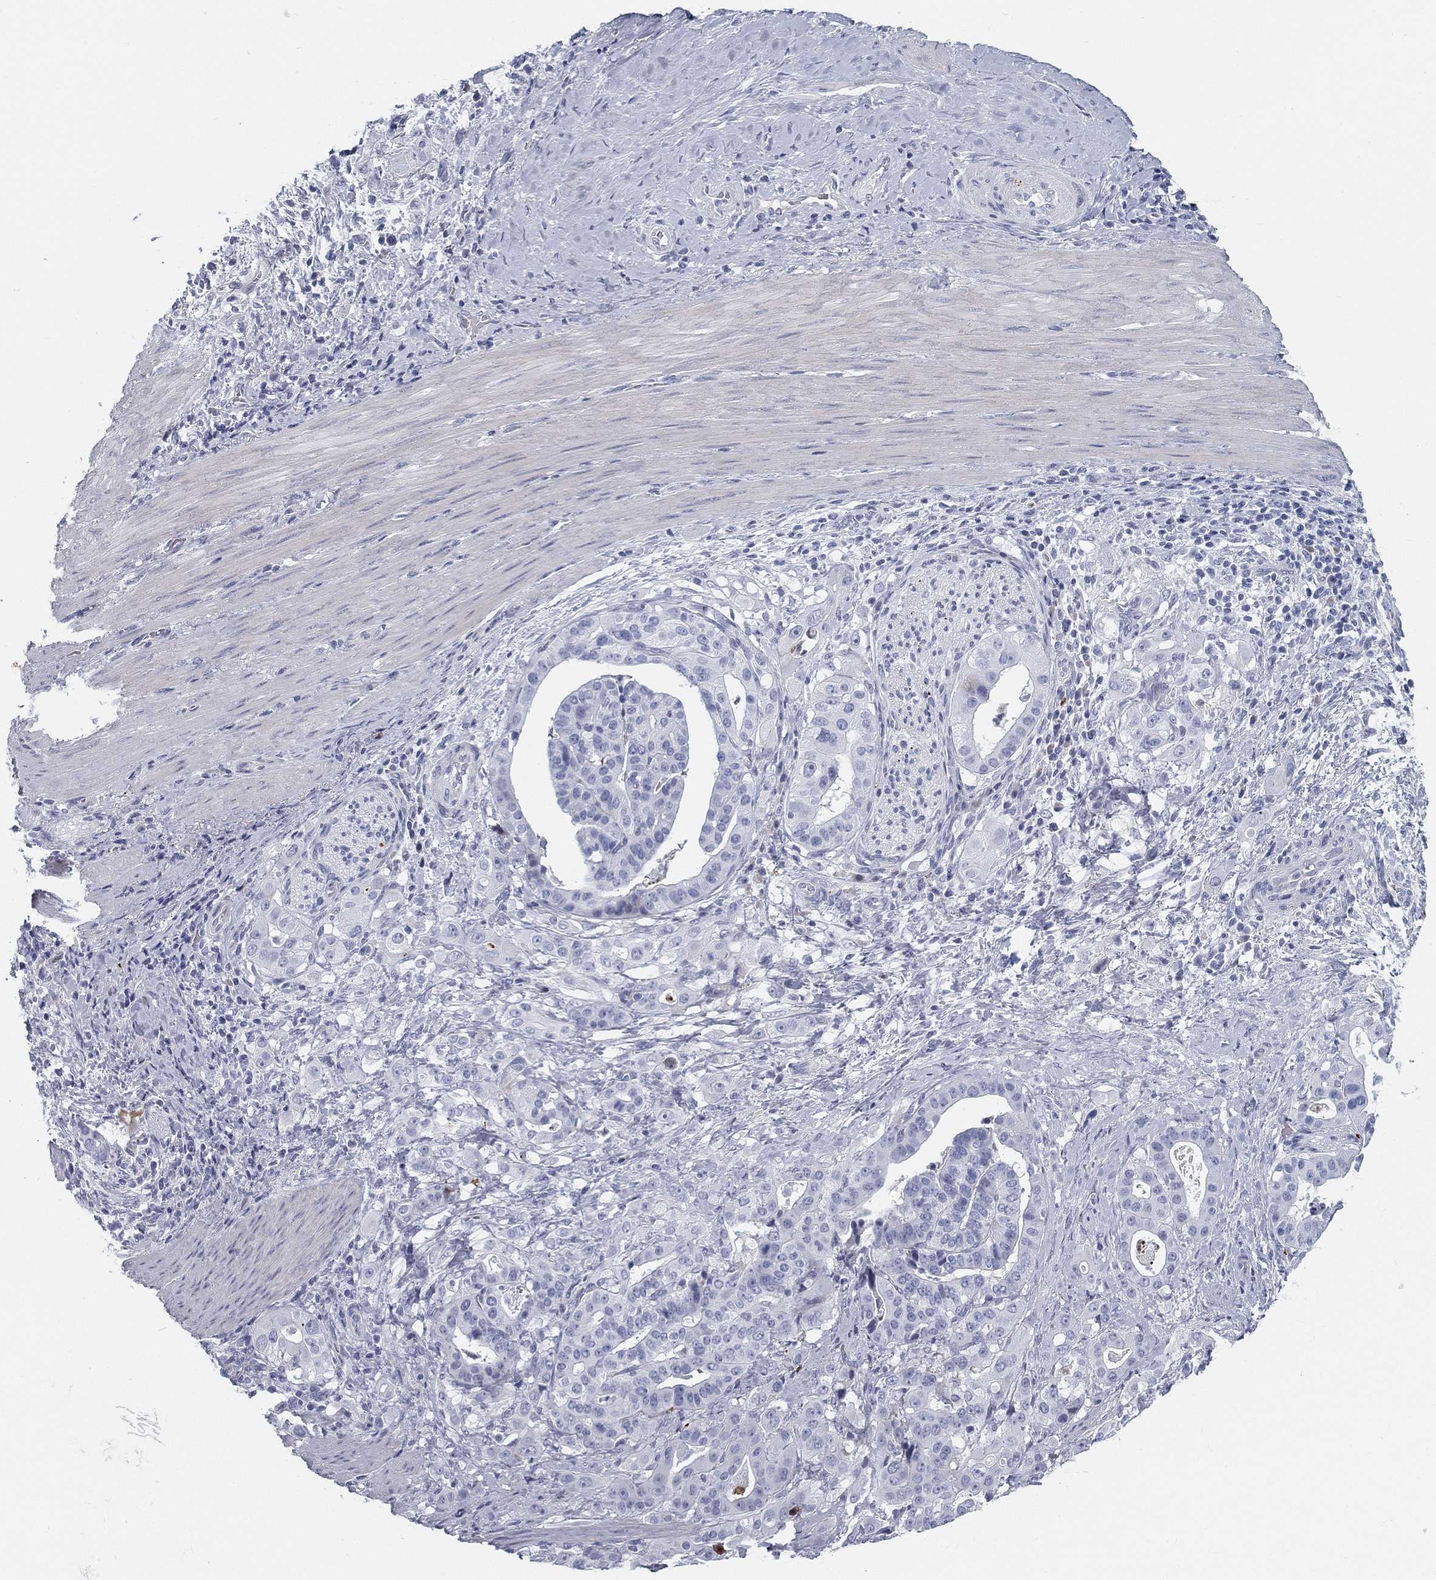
{"staining": {"intensity": "negative", "quantity": "none", "location": "none"}, "tissue": "stomach cancer", "cell_type": "Tumor cells", "image_type": "cancer", "snomed": [{"axis": "morphology", "description": "Adenocarcinoma, NOS"}, {"axis": "topography", "description": "Stomach"}], "caption": "Stomach cancer stained for a protein using immunohistochemistry reveals no expression tumor cells.", "gene": "SPPL2C", "patient": {"sex": "male", "age": 48}}